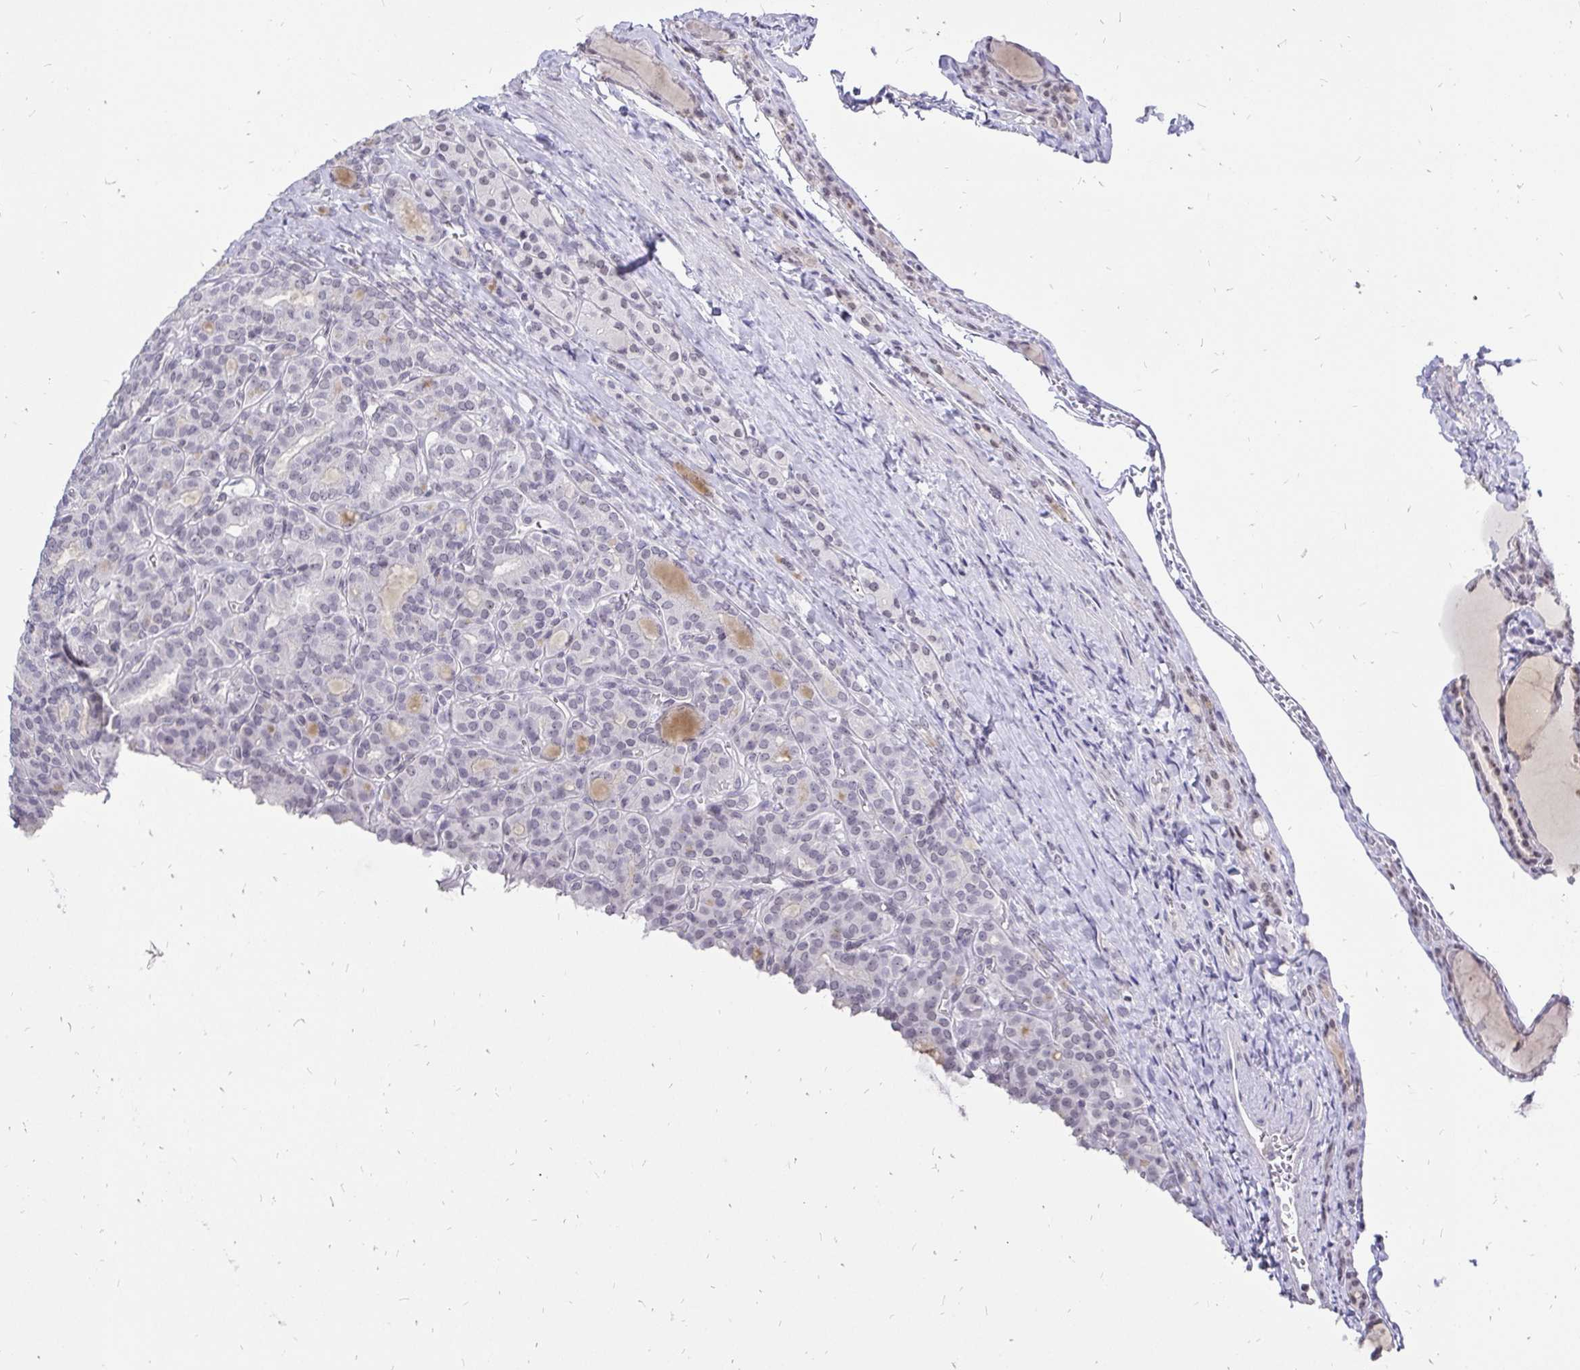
{"staining": {"intensity": "negative", "quantity": "none", "location": "none"}, "tissue": "thyroid cancer", "cell_type": "Tumor cells", "image_type": "cancer", "snomed": [{"axis": "morphology", "description": "Normal tissue, NOS"}, {"axis": "morphology", "description": "Follicular adenoma carcinoma, NOS"}, {"axis": "topography", "description": "Thyroid gland"}], "caption": "Thyroid cancer (follicular adenoma carcinoma) was stained to show a protein in brown. There is no significant staining in tumor cells. The staining is performed using DAB brown chromogen with nuclei counter-stained in using hematoxylin.", "gene": "ZNF860", "patient": {"sex": "female", "age": 31}}